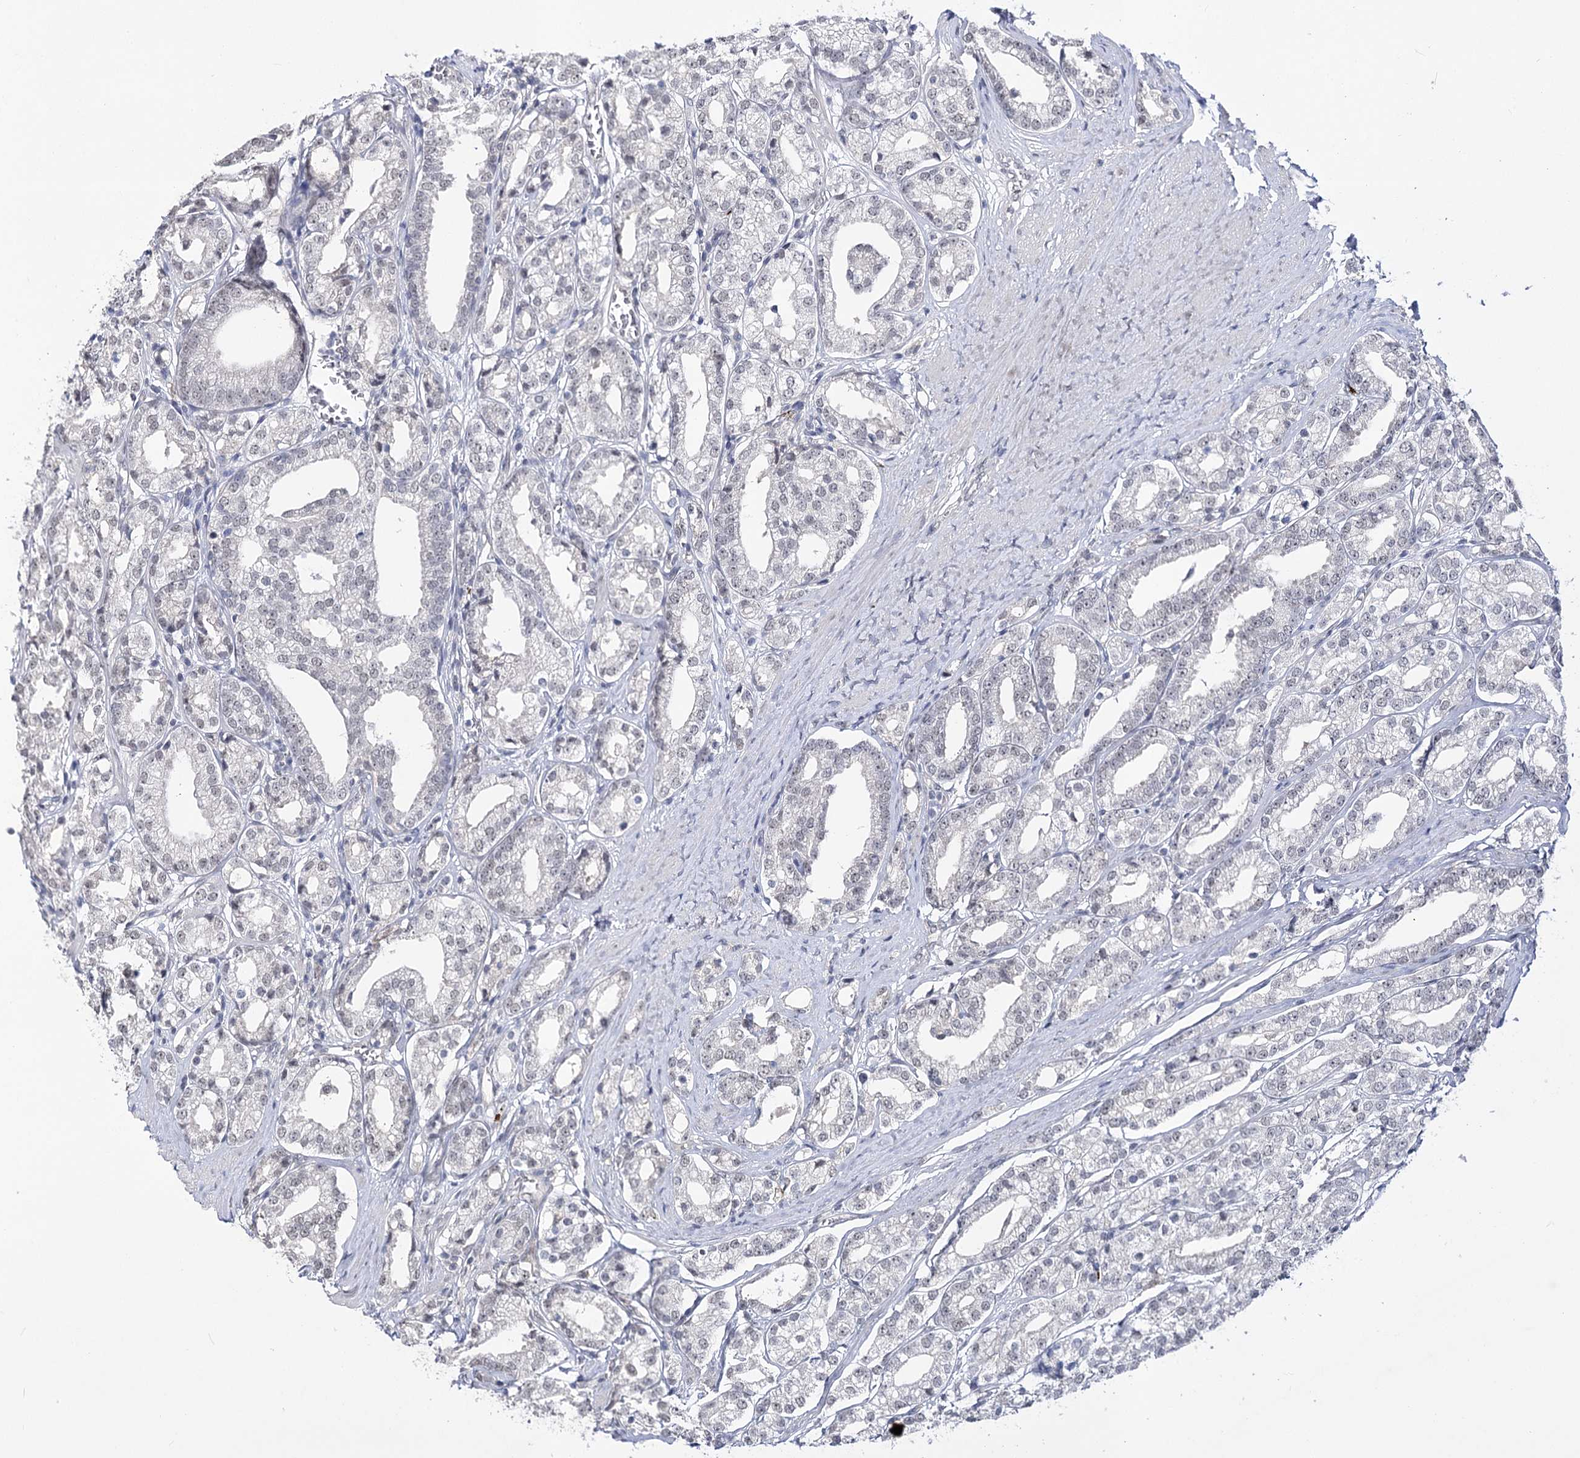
{"staining": {"intensity": "negative", "quantity": "none", "location": "none"}, "tissue": "prostate cancer", "cell_type": "Tumor cells", "image_type": "cancer", "snomed": [{"axis": "morphology", "description": "Adenocarcinoma, High grade"}, {"axis": "topography", "description": "Prostate"}], "caption": "Immunohistochemistry photomicrograph of neoplastic tissue: adenocarcinoma (high-grade) (prostate) stained with DAB exhibits no significant protein staining in tumor cells. (Brightfield microscopy of DAB (3,3'-diaminobenzidine) IHC at high magnification).", "gene": "ATP10B", "patient": {"sex": "male", "age": 69}}